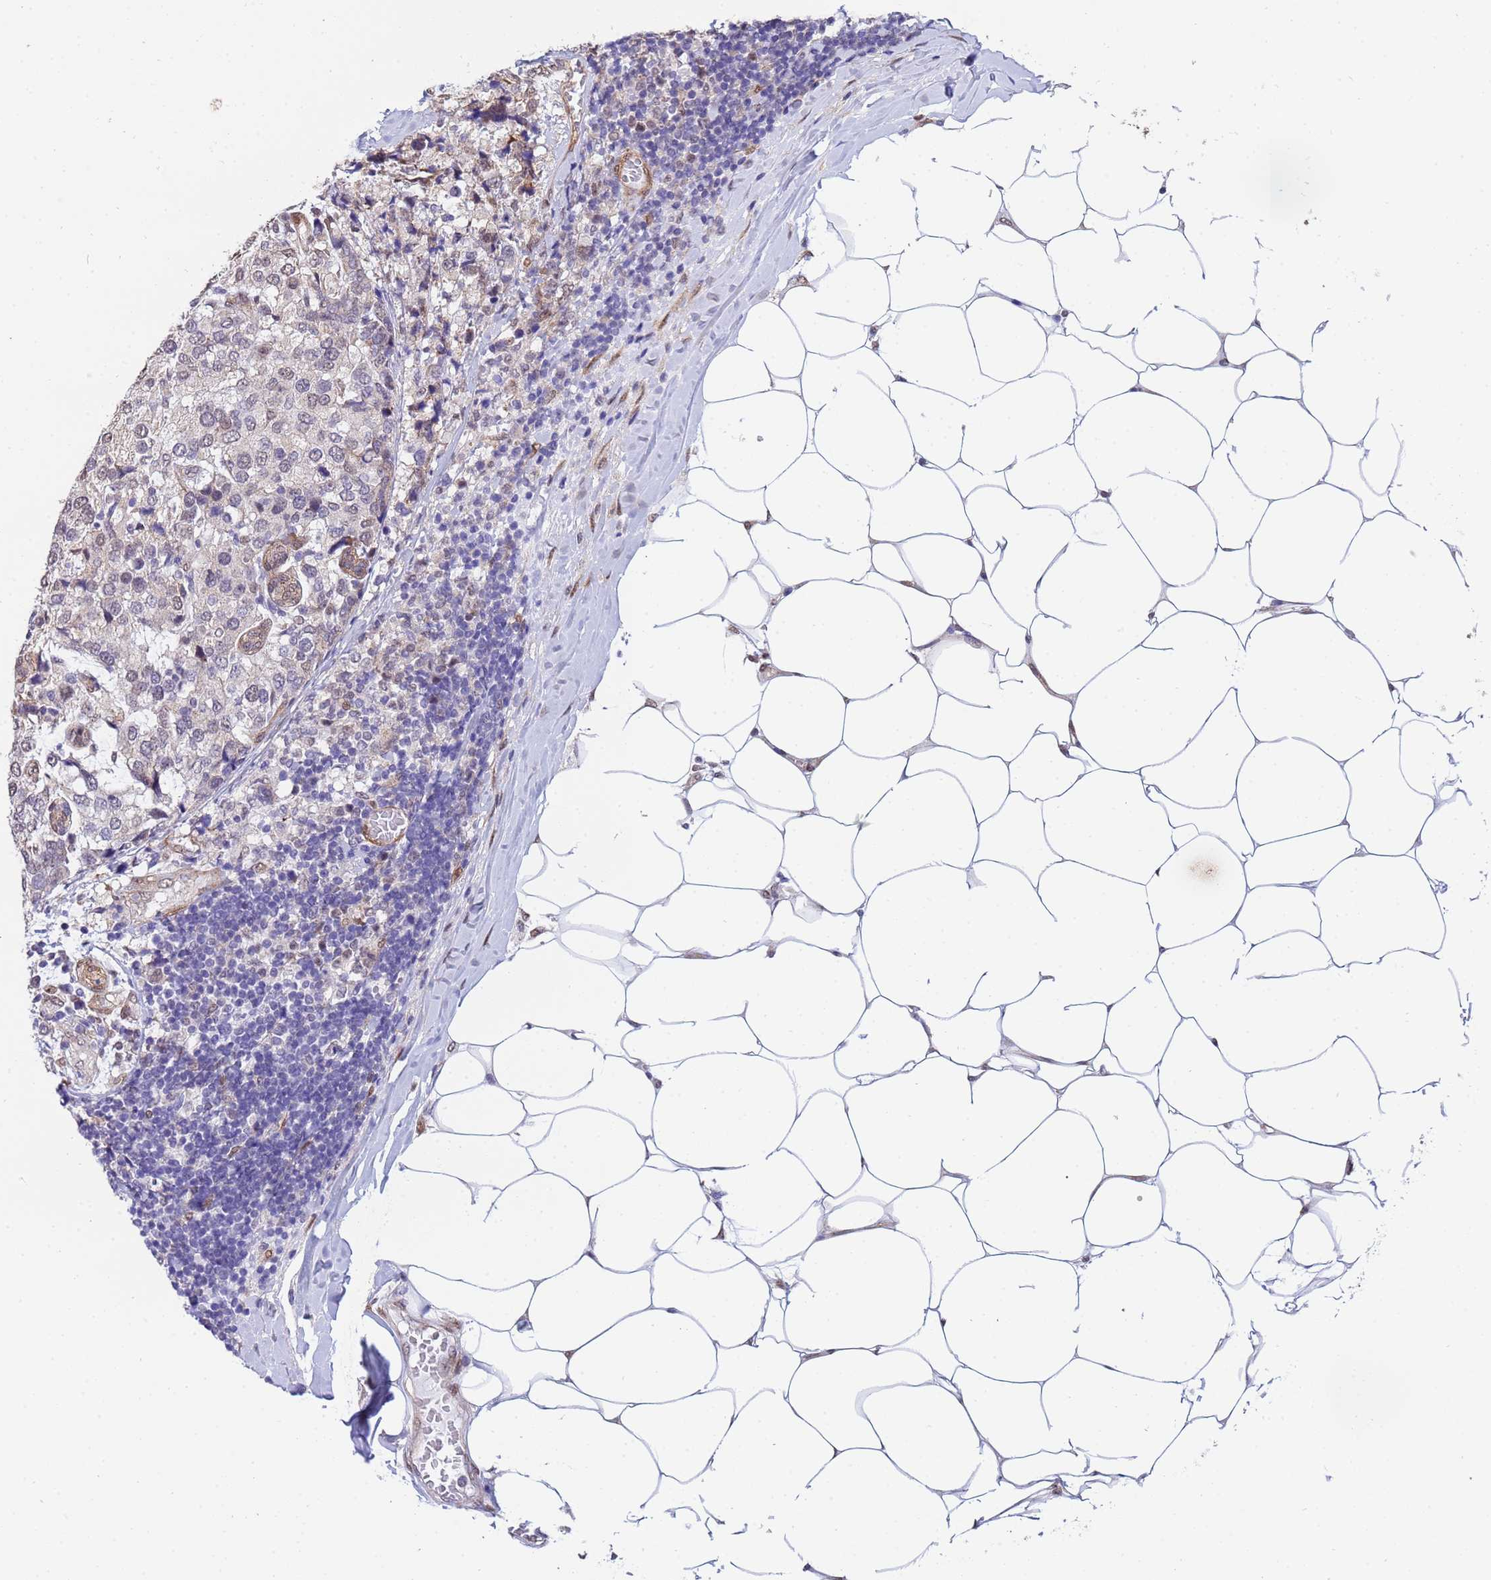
{"staining": {"intensity": "weak", "quantity": "<25%", "location": "nuclear"}, "tissue": "breast cancer", "cell_type": "Tumor cells", "image_type": "cancer", "snomed": [{"axis": "morphology", "description": "Lobular carcinoma"}, {"axis": "topography", "description": "Breast"}], "caption": "A photomicrograph of human lobular carcinoma (breast) is negative for staining in tumor cells. Nuclei are stained in blue.", "gene": "TRIP6", "patient": {"sex": "female", "age": 59}}